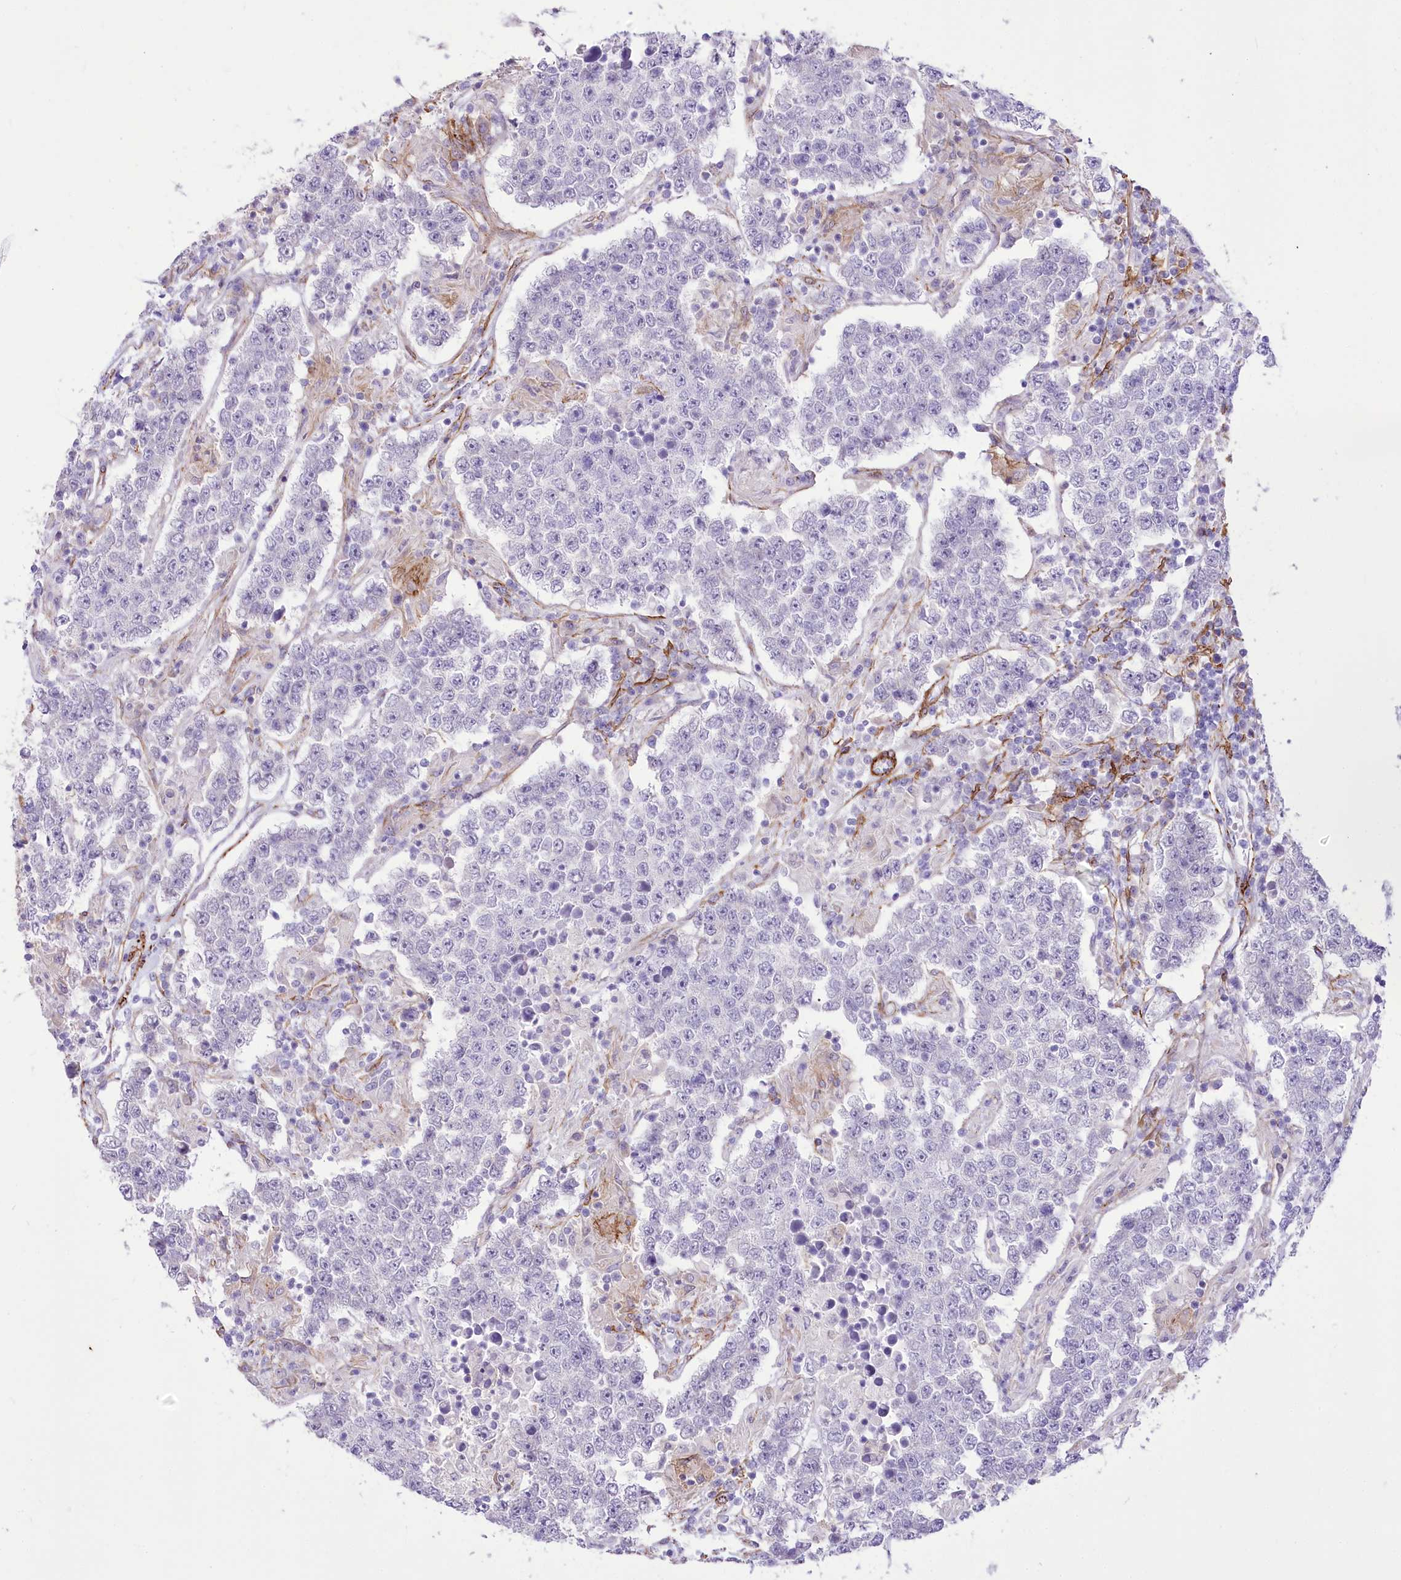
{"staining": {"intensity": "negative", "quantity": "none", "location": "none"}, "tissue": "testis cancer", "cell_type": "Tumor cells", "image_type": "cancer", "snomed": [{"axis": "morphology", "description": "Normal tissue, NOS"}, {"axis": "morphology", "description": "Urothelial carcinoma, High grade"}, {"axis": "morphology", "description": "Seminoma, NOS"}, {"axis": "morphology", "description": "Carcinoma, Embryonal, NOS"}, {"axis": "topography", "description": "Urinary bladder"}, {"axis": "topography", "description": "Testis"}], "caption": "Tumor cells are negative for protein expression in human testis urothelial carcinoma (high-grade).", "gene": "SYNPO2", "patient": {"sex": "male", "age": 41}}